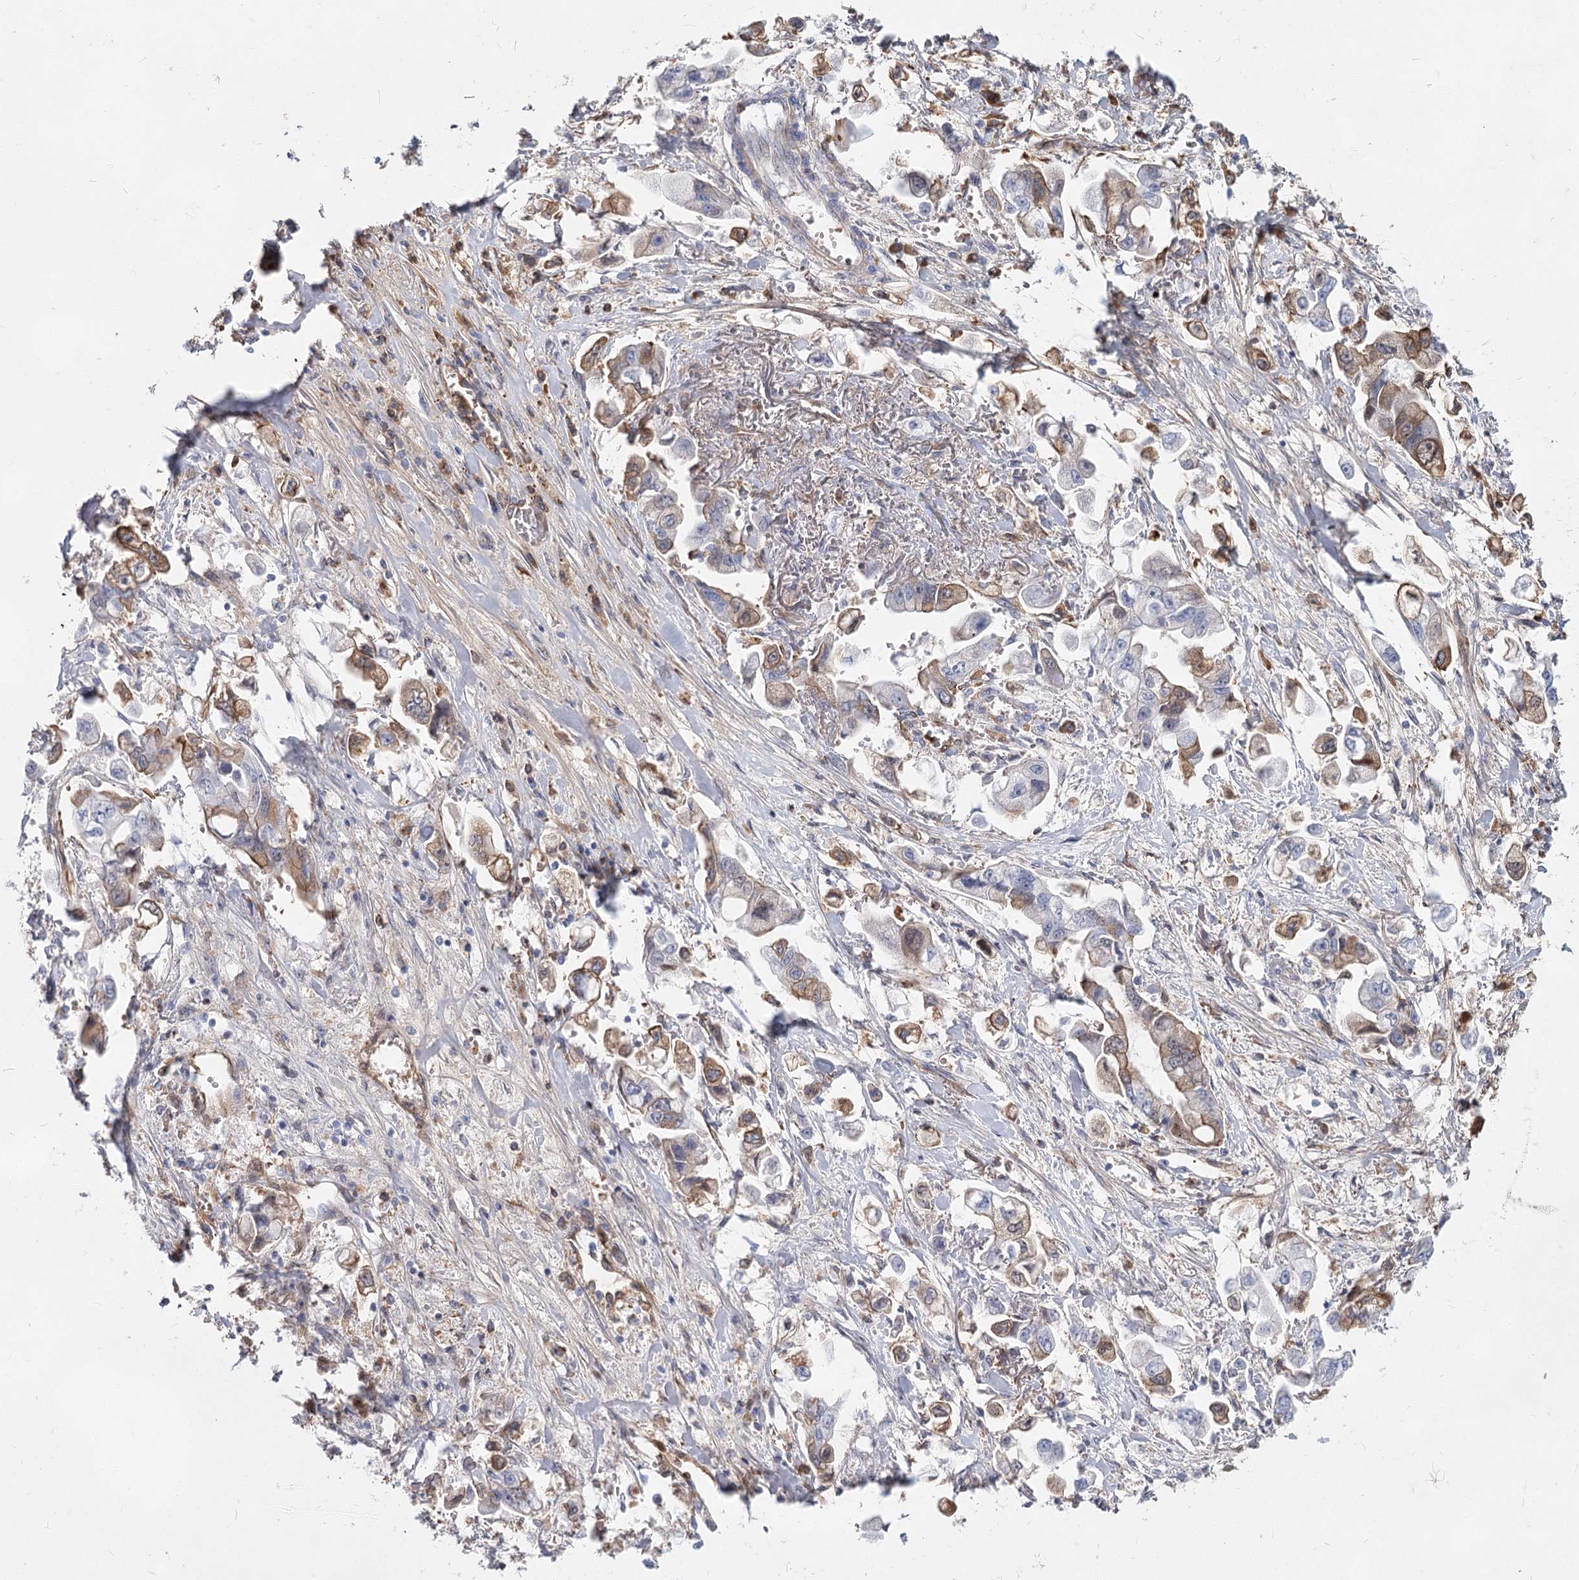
{"staining": {"intensity": "weak", "quantity": "25%-75%", "location": "cytoplasmic/membranous"}, "tissue": "stomach cancer", "cell_type": "Tumor cells", "image_type": "cancer", "snomed": [{"axis": "morphology", "description": "Adenocarcinoma, NOS"}, {"axis": "topography", "description": "Stomach"}], "caption": "A high-resolution micrograph shows immunohistochemistry staining of stomach adenocarcinoma, which displays weak cytoplasmic/membranous positivity in approximately 25%-75% of tumor cells. The protein of interest is stained brown, and the nuclei are stained in blue (DAB (3,3'-diaminobenzidine) IHC with brightfield microscopy, high magnification).", "gene": "TASOR2", "patient": {"sex": "male", "age": 62}}